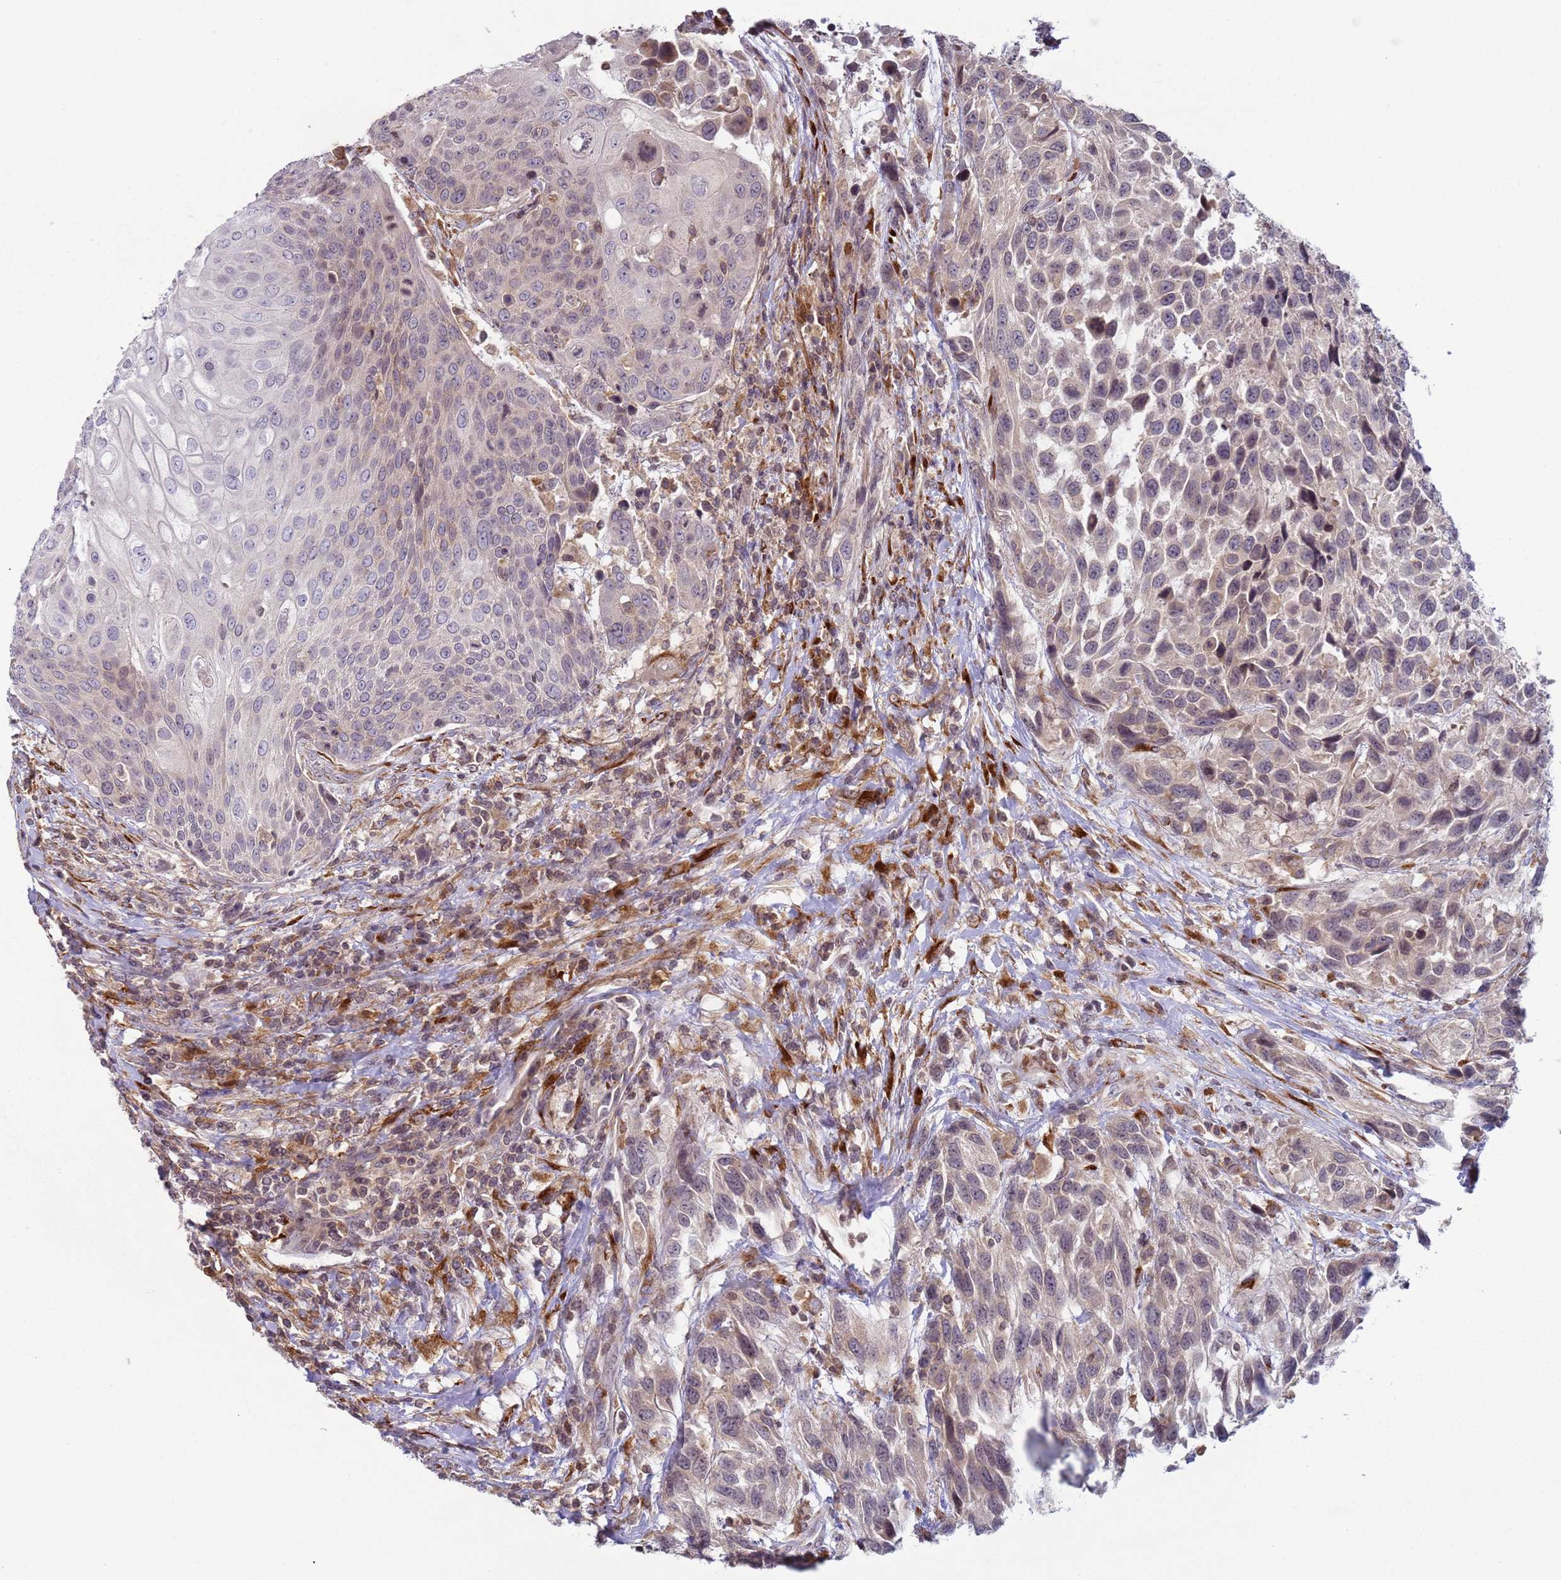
{"staining": {"intensity": "weak", "quantity": "<25%", "location": "cytoplasmic/membranous"}, "tissue": "urothelial cancer", "cell_type": "Tumor cells", "image_type": "cancer", "snomed": [{"axis": "morphology", "description": "Urothelial carcinoma, High grade"}, {"axis": "topography", "description": "Urinary bladder"}], "caption": "Immunohistochemistry of human urothelial cancer displays no staining in tumor cells.", "gene": "SNAPC4", "patient": {"sex": "female", "age": 70}}